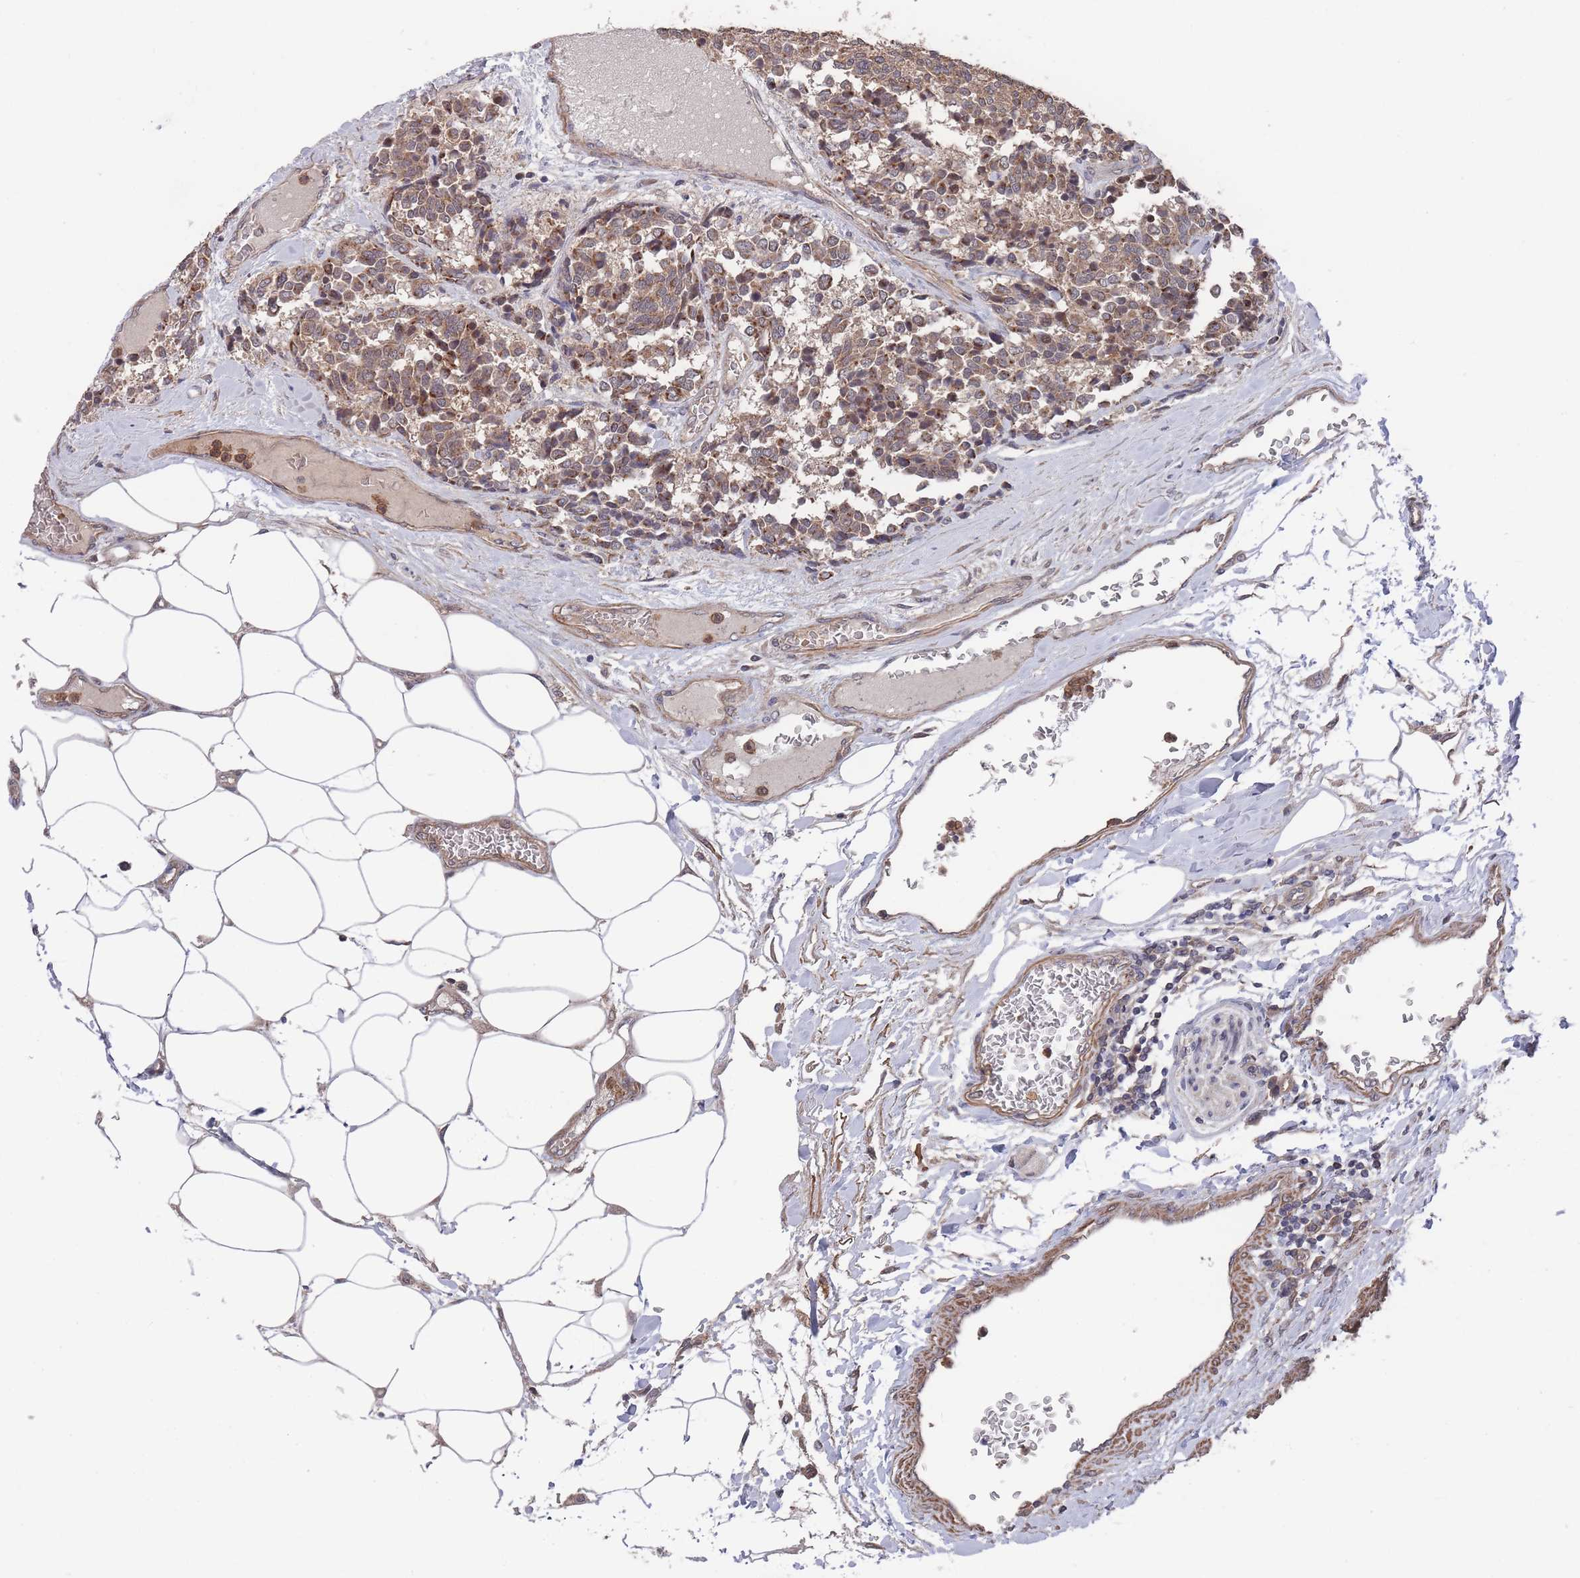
{"staining": {"intensity": "moderate", "quantity": "<25%", "location": "cytoplasmic/membranous"}, "tissue": "carcinoid", "cell_type": "Tumor cells", "image_type": "cancer", "snomed": [{"axis": "morphology", "description": "Carcinoid, malignant, NOS"}, {"axis": "topography", "description": "Pancreas"}], "caption": "Immunohistochemical staining of human malignant carcinoid demonstrates low levels of moderate cytoplasmic/membranous expression in about <25% of tumor cells.", "gene": "SF3B1", "patient": {"sex": "female", "age": 54}}